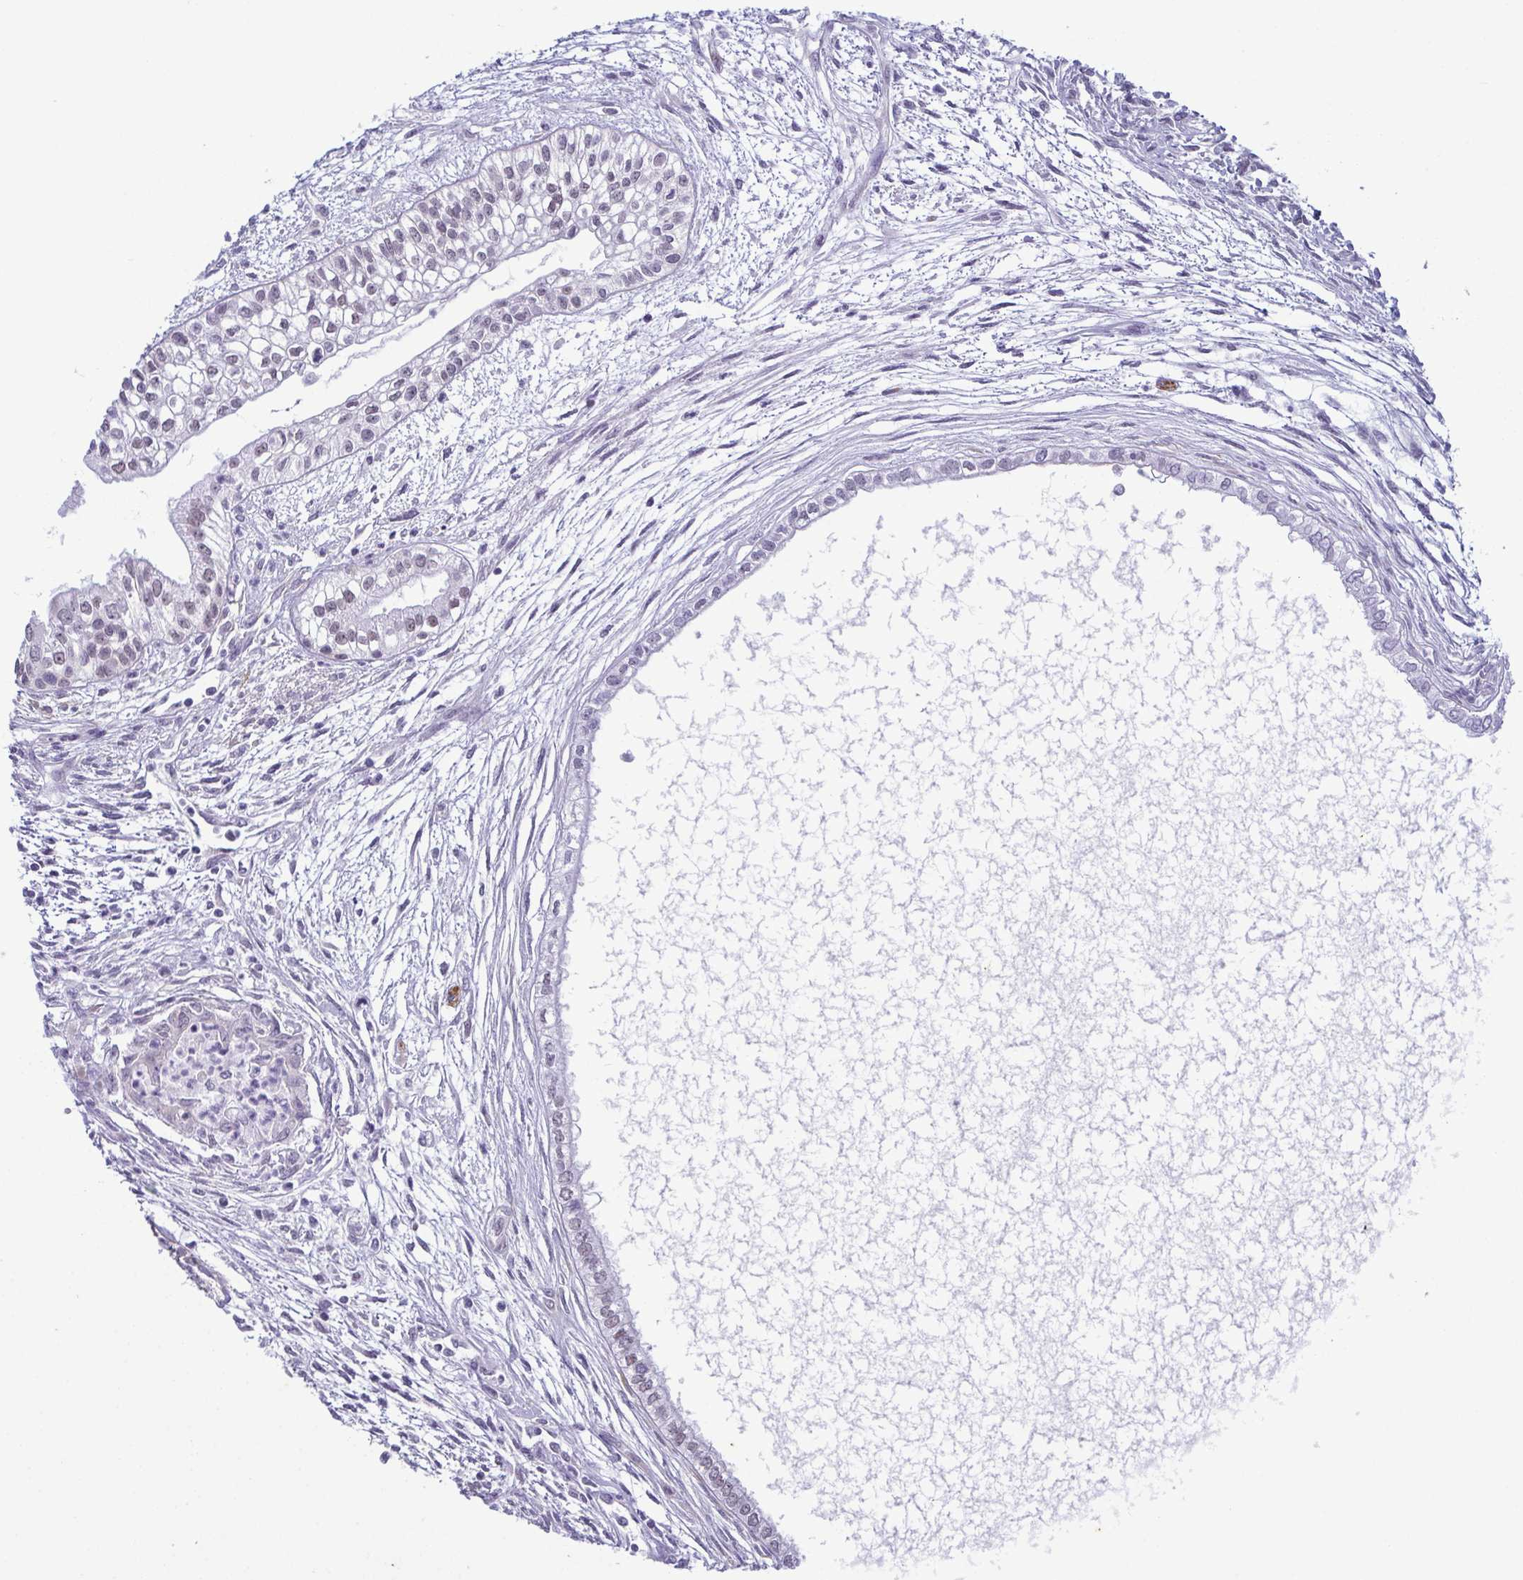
{"staining": {"intensity": "weak", "quantity": "<25%", "location": "nuclear"}, "tissue": "testis cancer", "cell_type": "Tumor cells", "image_type": "cancer", "snomed": [{"axis": "morphology", "description": "Carcinoma, Embryonal, NOS"}, {"axis": "topography", "description": "Testis"}], "caption": "IHC photomicrograph of neoplastic tissue: human embryonal carcinoma (testis) stained with DAB (3,3'-diaminobenzidine) exhibits no significant protein expression in tumor cells. The staining is performed using DAB (3,3'-diaminobenzidine) brown chromogen with nuclei counter-stained in using hematoxylin.", "gene": "RBM7", "patient": {"sex": "male", "age": 37}}